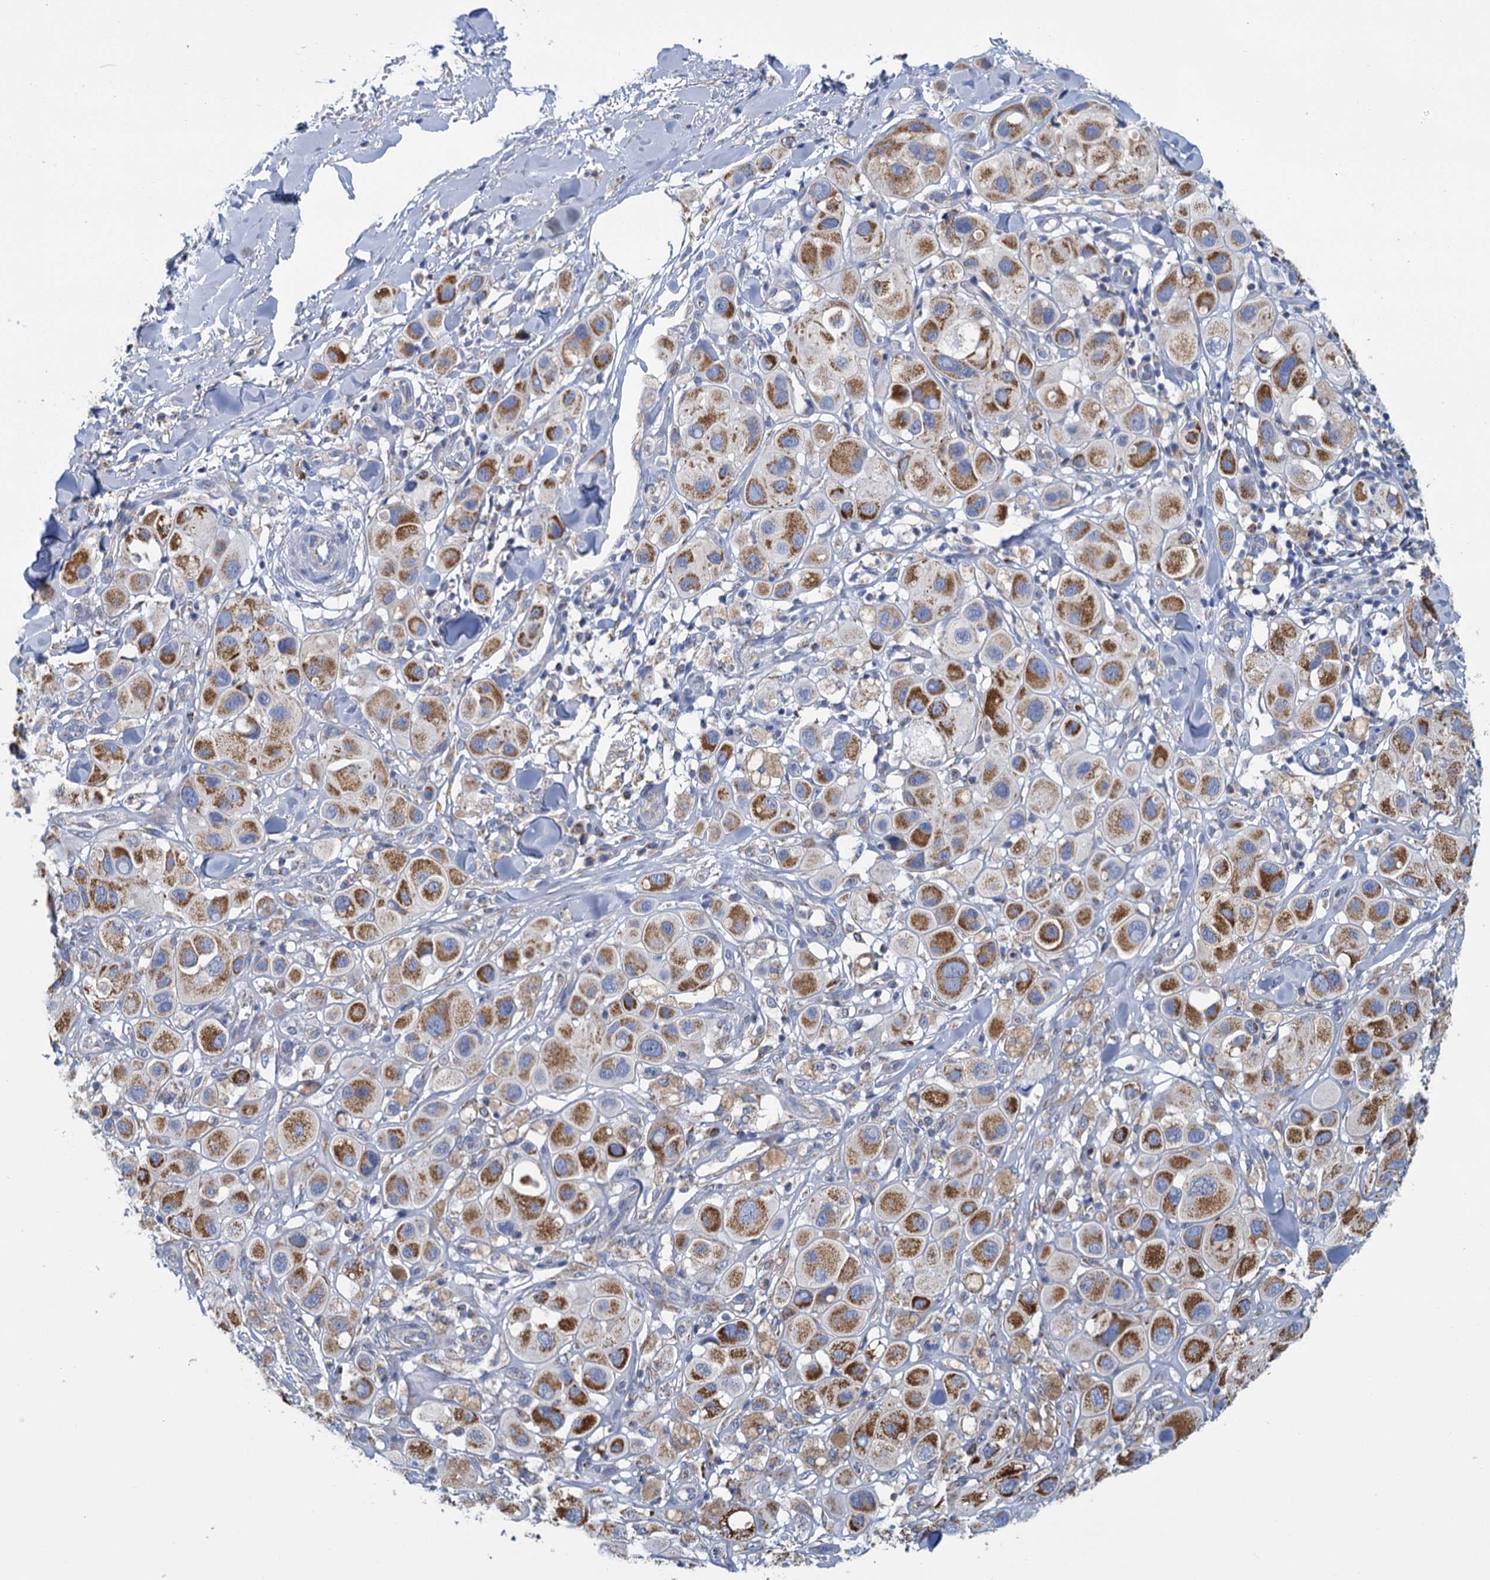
{"staining": {"intensity": "strong", "quantity": ">75%", "location": "cytoplasmic/membranous"}, "tissue": "melanoma", "cell_type": "Tumor cells", "image_type": "cancer", "snomed": [{"axis": "morphology", "description": "Malignant melanoma, Metastatic site"}, {"axis": "topography", "description": "Skin"}], "caption": "Tumor cells reveal strong cytoplasmic/membranous expression in about >75% of cells in malignant melanoma (metastatic site). Immunohistochemistry stains the protein of interest in brown and the nuclei are stained blue.", "gene": "CCP110", "patient": {"sex": "male", "age": 41}}